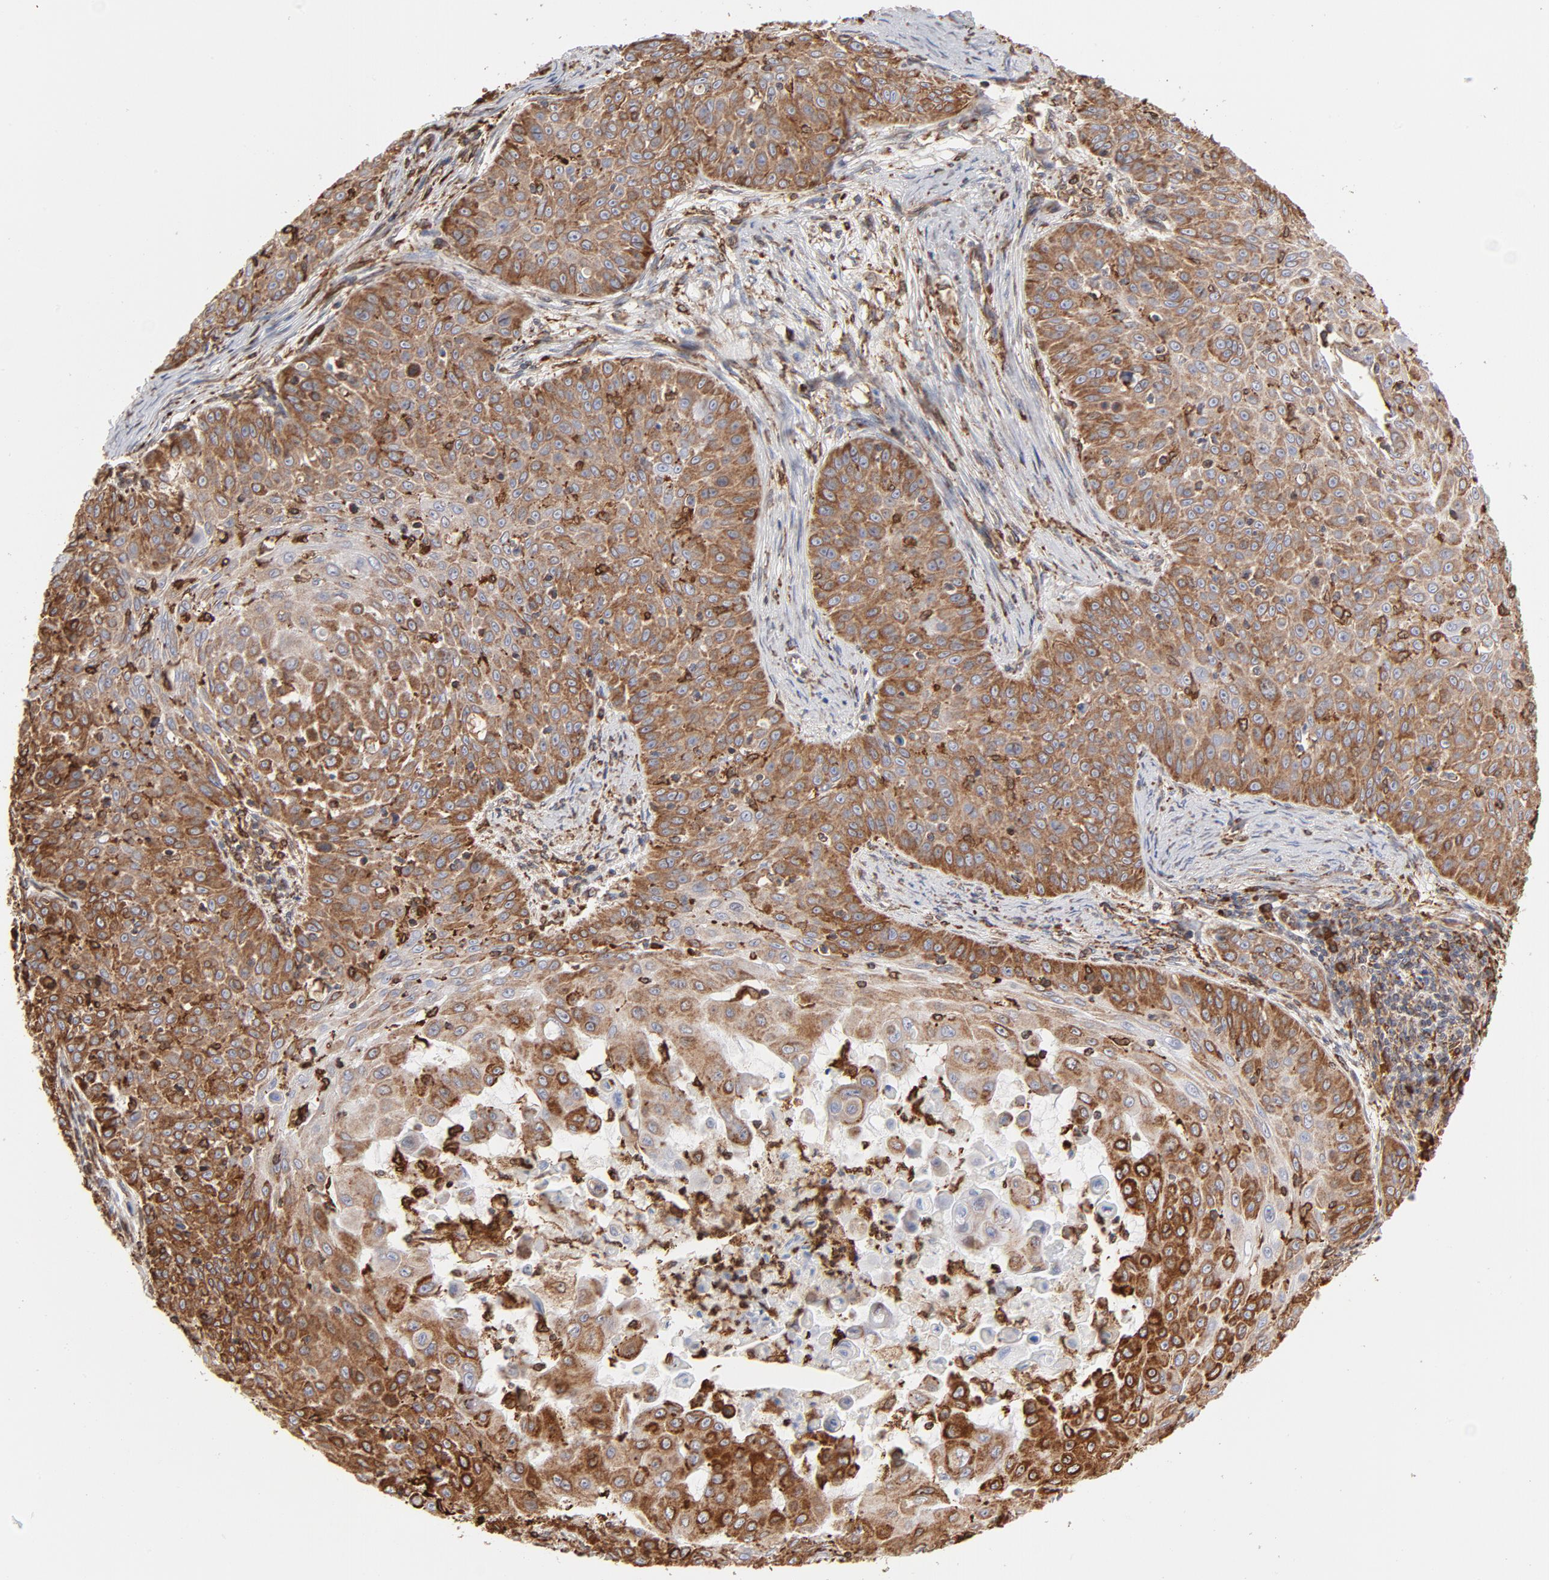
{"staining": {"intensity": "strong", "quantity": ">75%", "location": "cytoplasmic/membranous"}, "tissue": "skin cancer", "cell_type": "Tumor cells", "image_type": "cancer", "snomed": [{"axis": "morphology", "description": "Squamous cell carcinoma, NOS"}, {"axis": "topography", "description": "Skin"}], "caption": "Squamous cell carcinoma (skin) stained with DAB immunohistochemistry shows high levels of strong cytoplasmic/membranous expression in approximately >75% of tumor cells.", "gene": "CANX", "patient": {"sex": "male", "age": 82}}